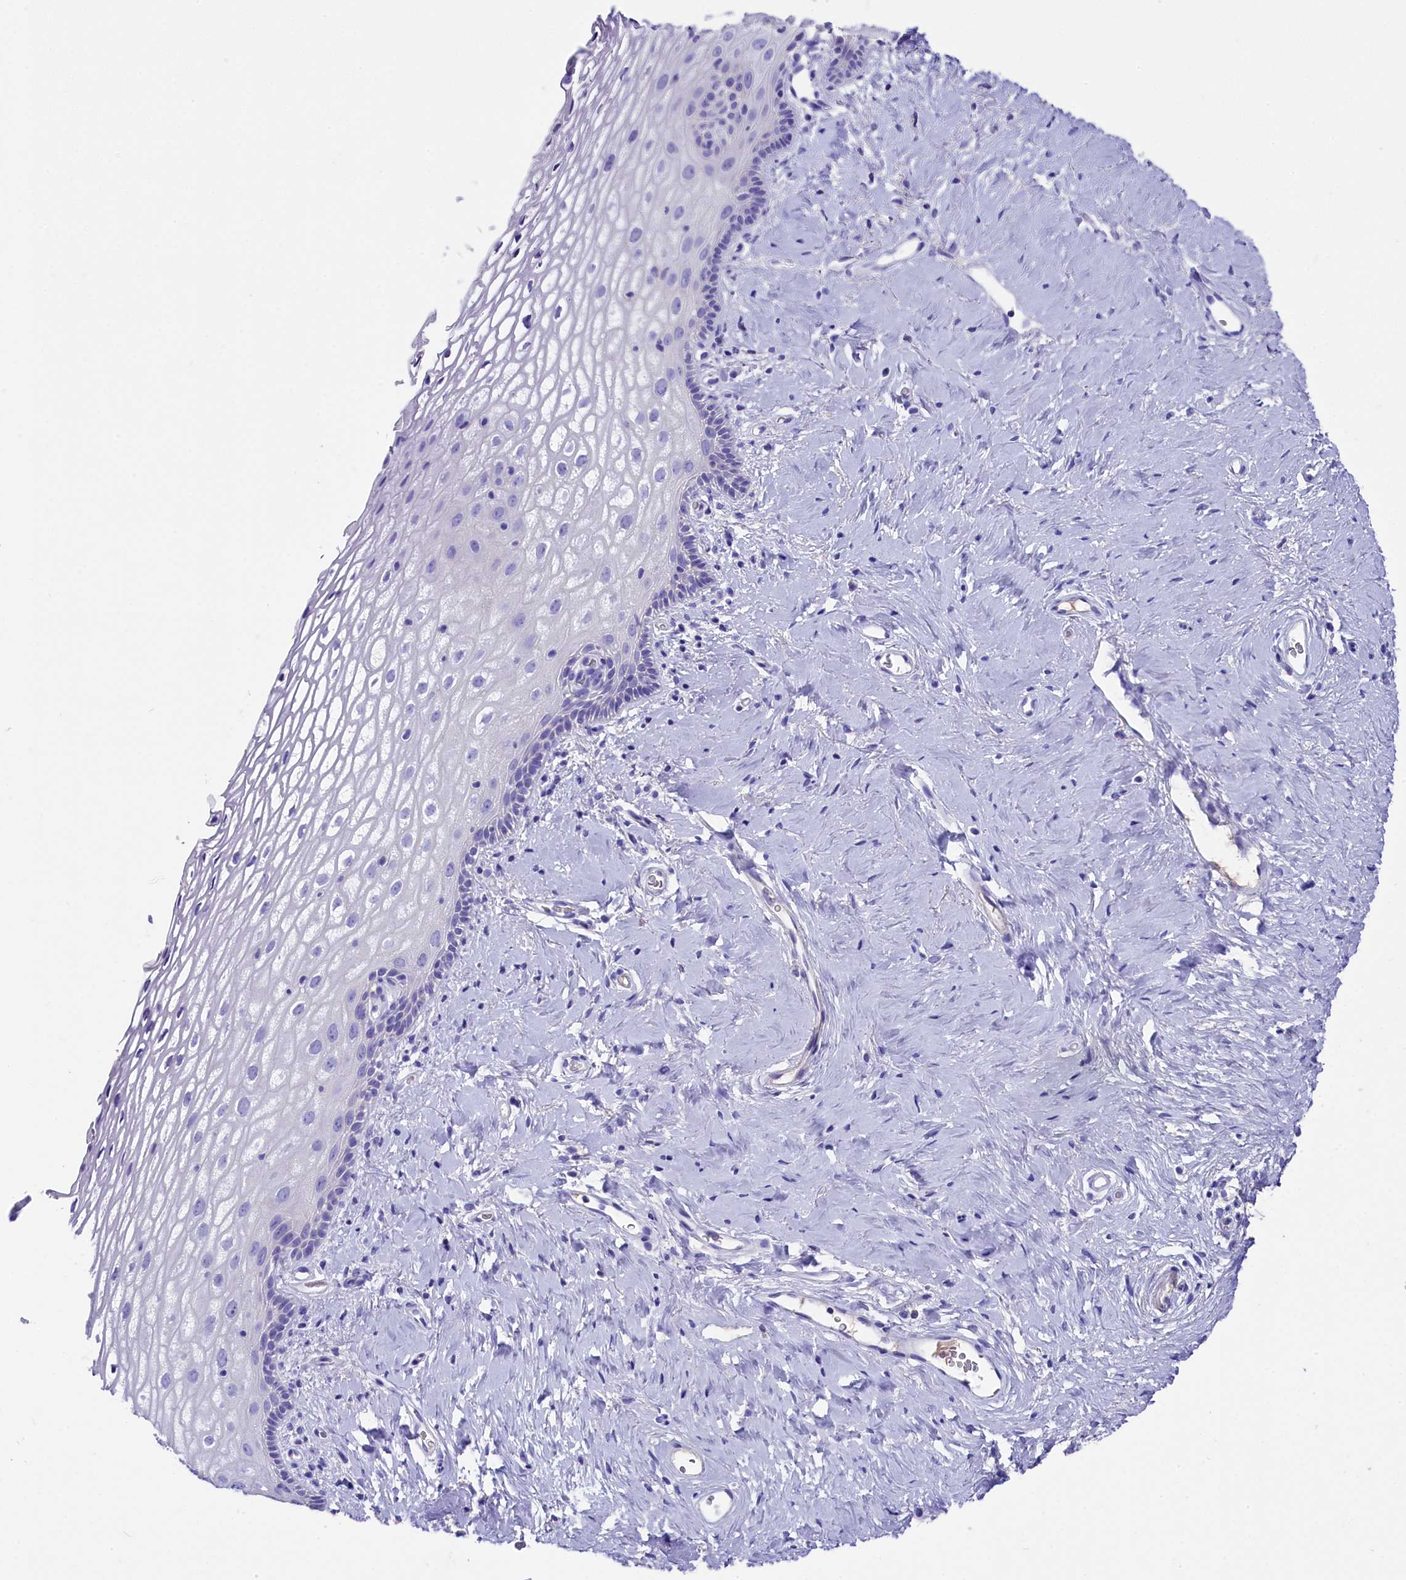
{"staining": {"intensity": "negative", "quantity": "none", "location": "none"}, "tissue": "vagina", "cell_type": "Squamous epithelial cells", "image_type": "normal", "snomed": [{"axis": "morphology", "description": "Normal tissue, NOS"}, {"axis": "morphology", "description": "Adenocarcinoma, NOS"}, {"axis": "topography", "description": "Rectum"}, {"axis": "topography", "description": "Vagina"}], "caption": "A micrograph of vagina stained for a protein demonstrates no brown staining in squamous epithelial cells.", "gene": "SKIDA1", "patient": {"sex": "female", "age": 71}}